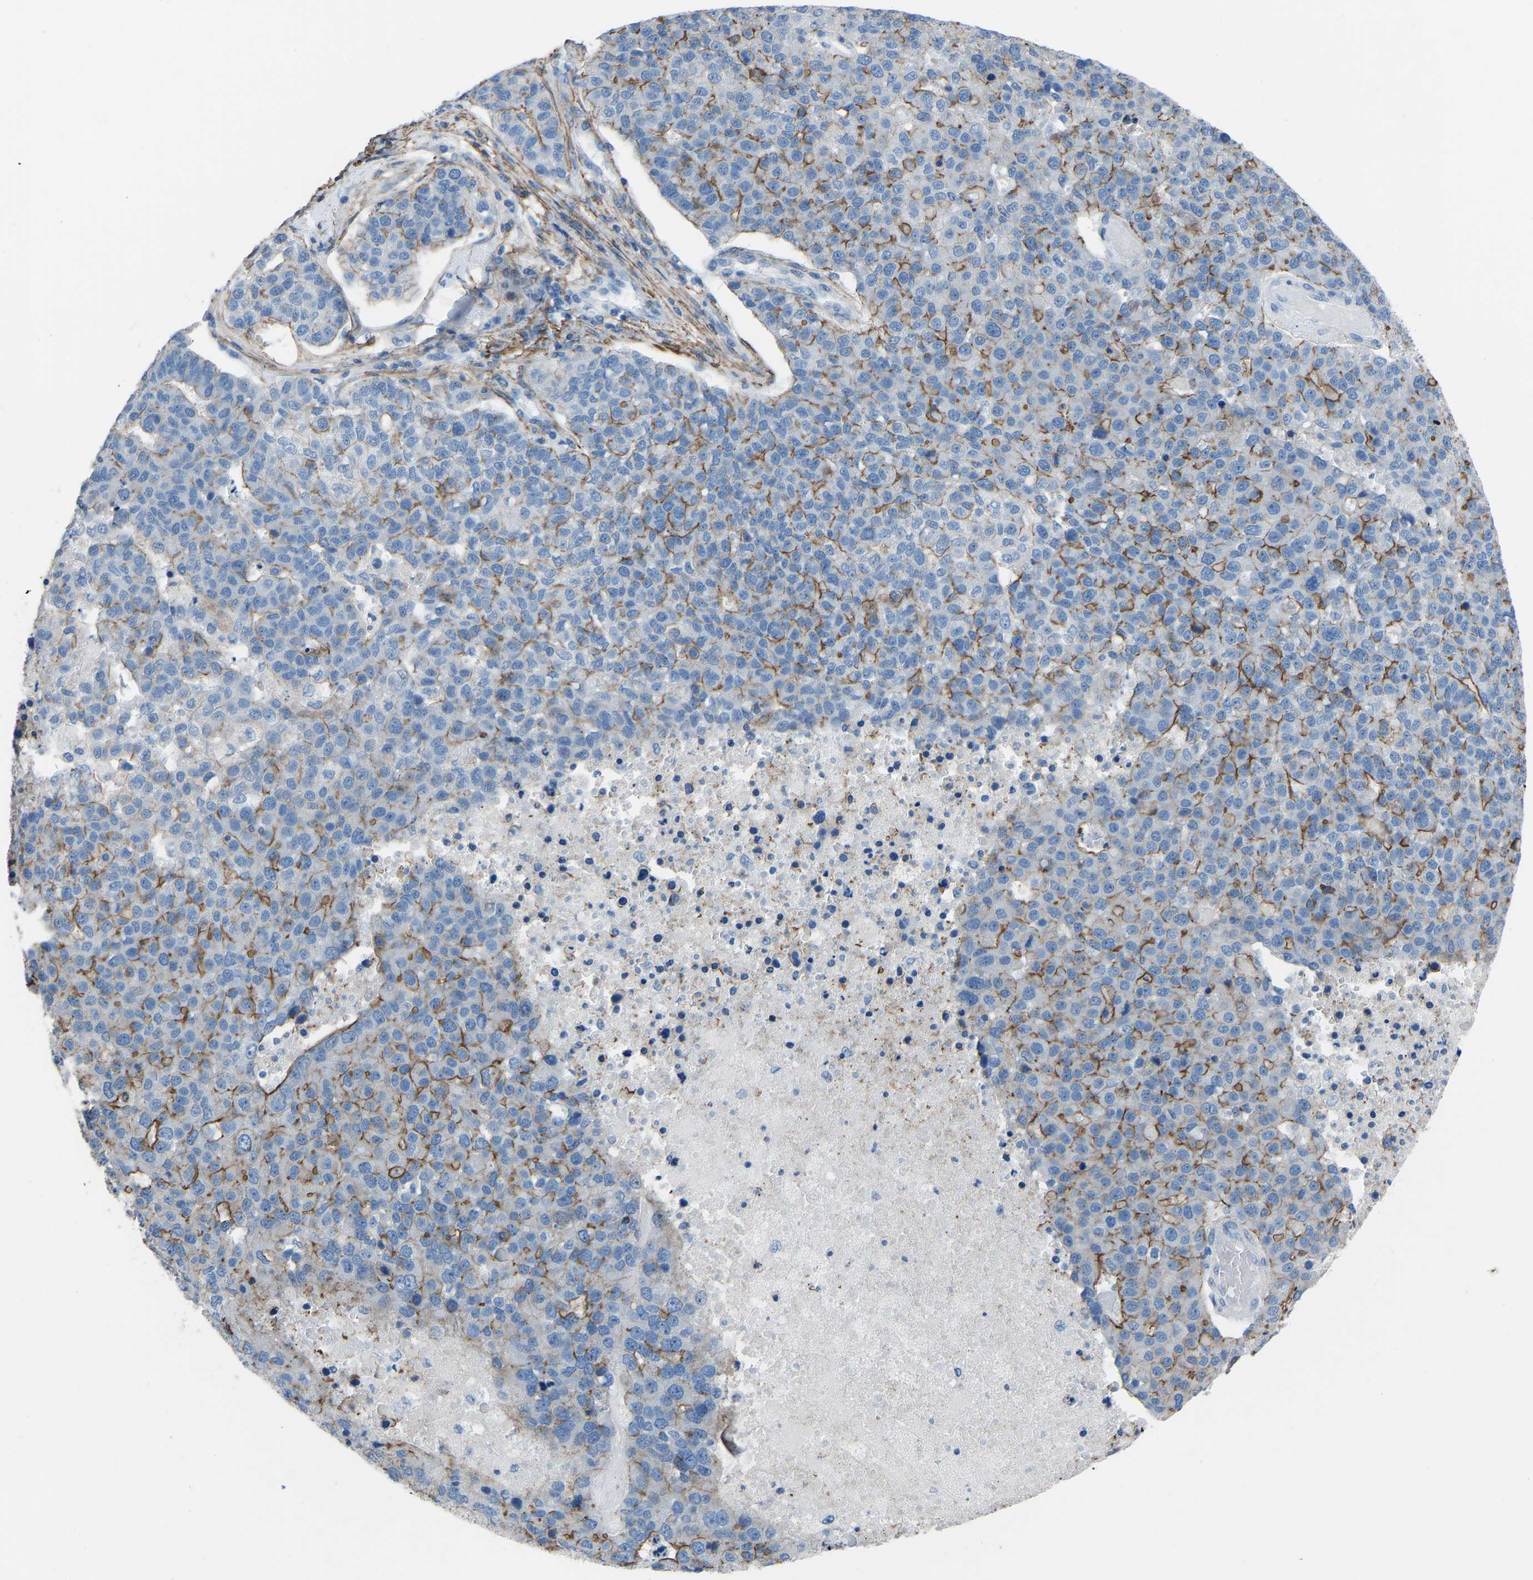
{"staining": {"intensity": "moderate", "quantity": "25%-75%", "location": "cytoplasmic/membranous"}, "tissue": "pancreatic cancer", "cell_type": "Tumor cells", "image_type": "cancer", "snomed": [{"axis": "morphology", "description": "Adenocarcinoma, NOS"}, {"axis": "topography", "description": "Pancreas"}], "caption": "Brown immunohistochemical staining in human pancreatic cancer (adenocarcinoma) displays moderate cytoplasmic/membranous expression in about 25%-75% of tumor cells. The staining is performed using DAB brown chromogen to label protein expression. The nuclei are counter-stained blue using hematoxylin.", "gene": "MYH10", "patient": {"sex": "female", "age": 61}}